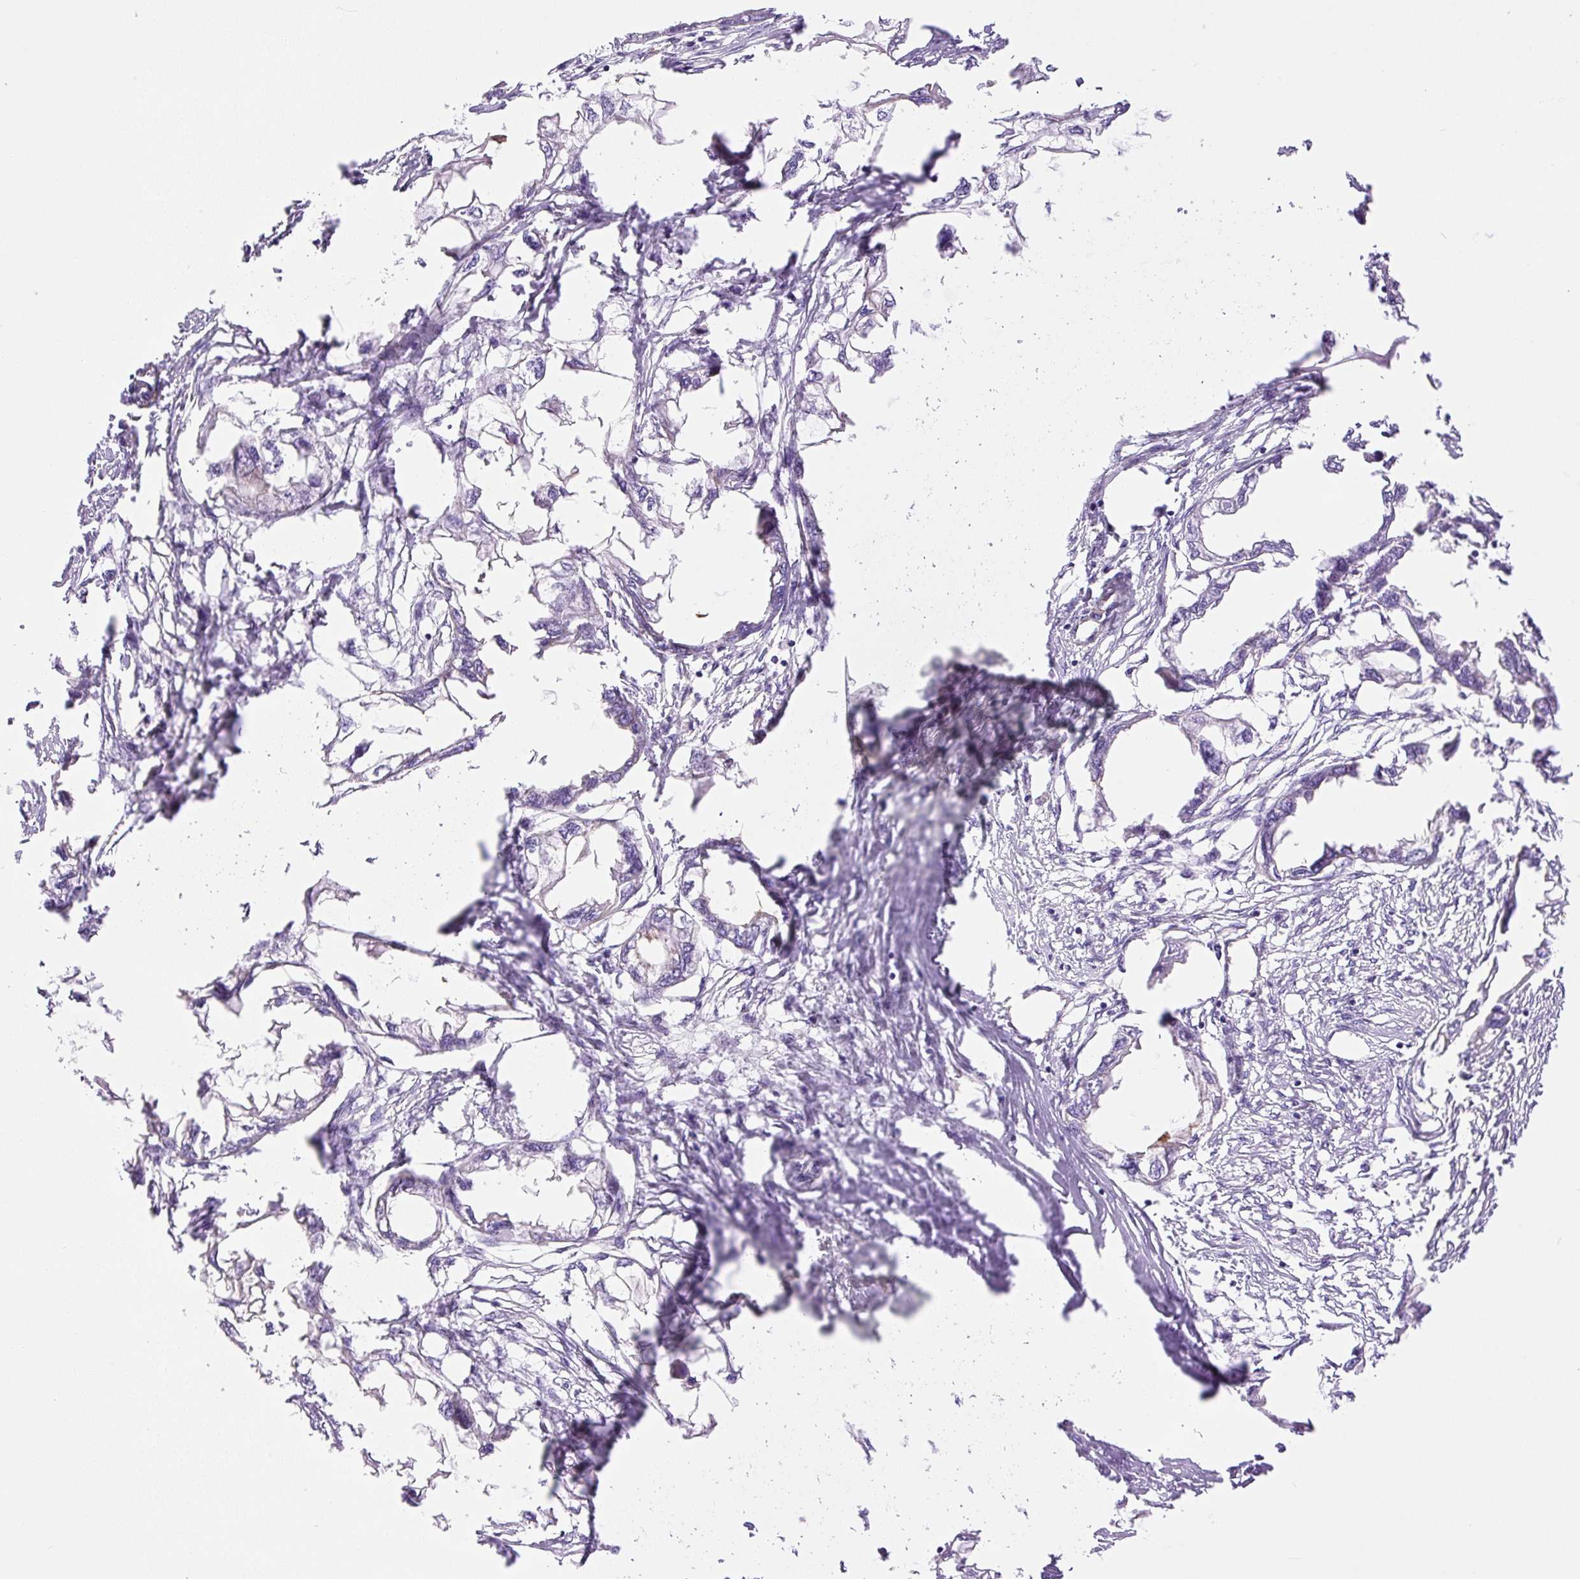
{"staining": {"intensity": "negative", "quantity": "none", "location": "none"}, "tissue": "endometrial cancer", "cell_type": "Tumor cells", "image_type": "cancer", "snomed": [{"axis": "morphology", "description": "Adenocarcinoma, NOS"}, {"axis": "morphology", "description": "Adenocarcinoma, metastatic, NOS"}, {"axis": "topography", "description": "Adipose tissue"}, {"axis": "topography", "description": "Endometrium"}], "caption": "Metastatic adenocarcinoma (endometrial) was stained to show a protein in brown. There is no significant expression in tumor cells.", "gene": "MYO5C", "patient": {"sex": "female", "age": 67}}